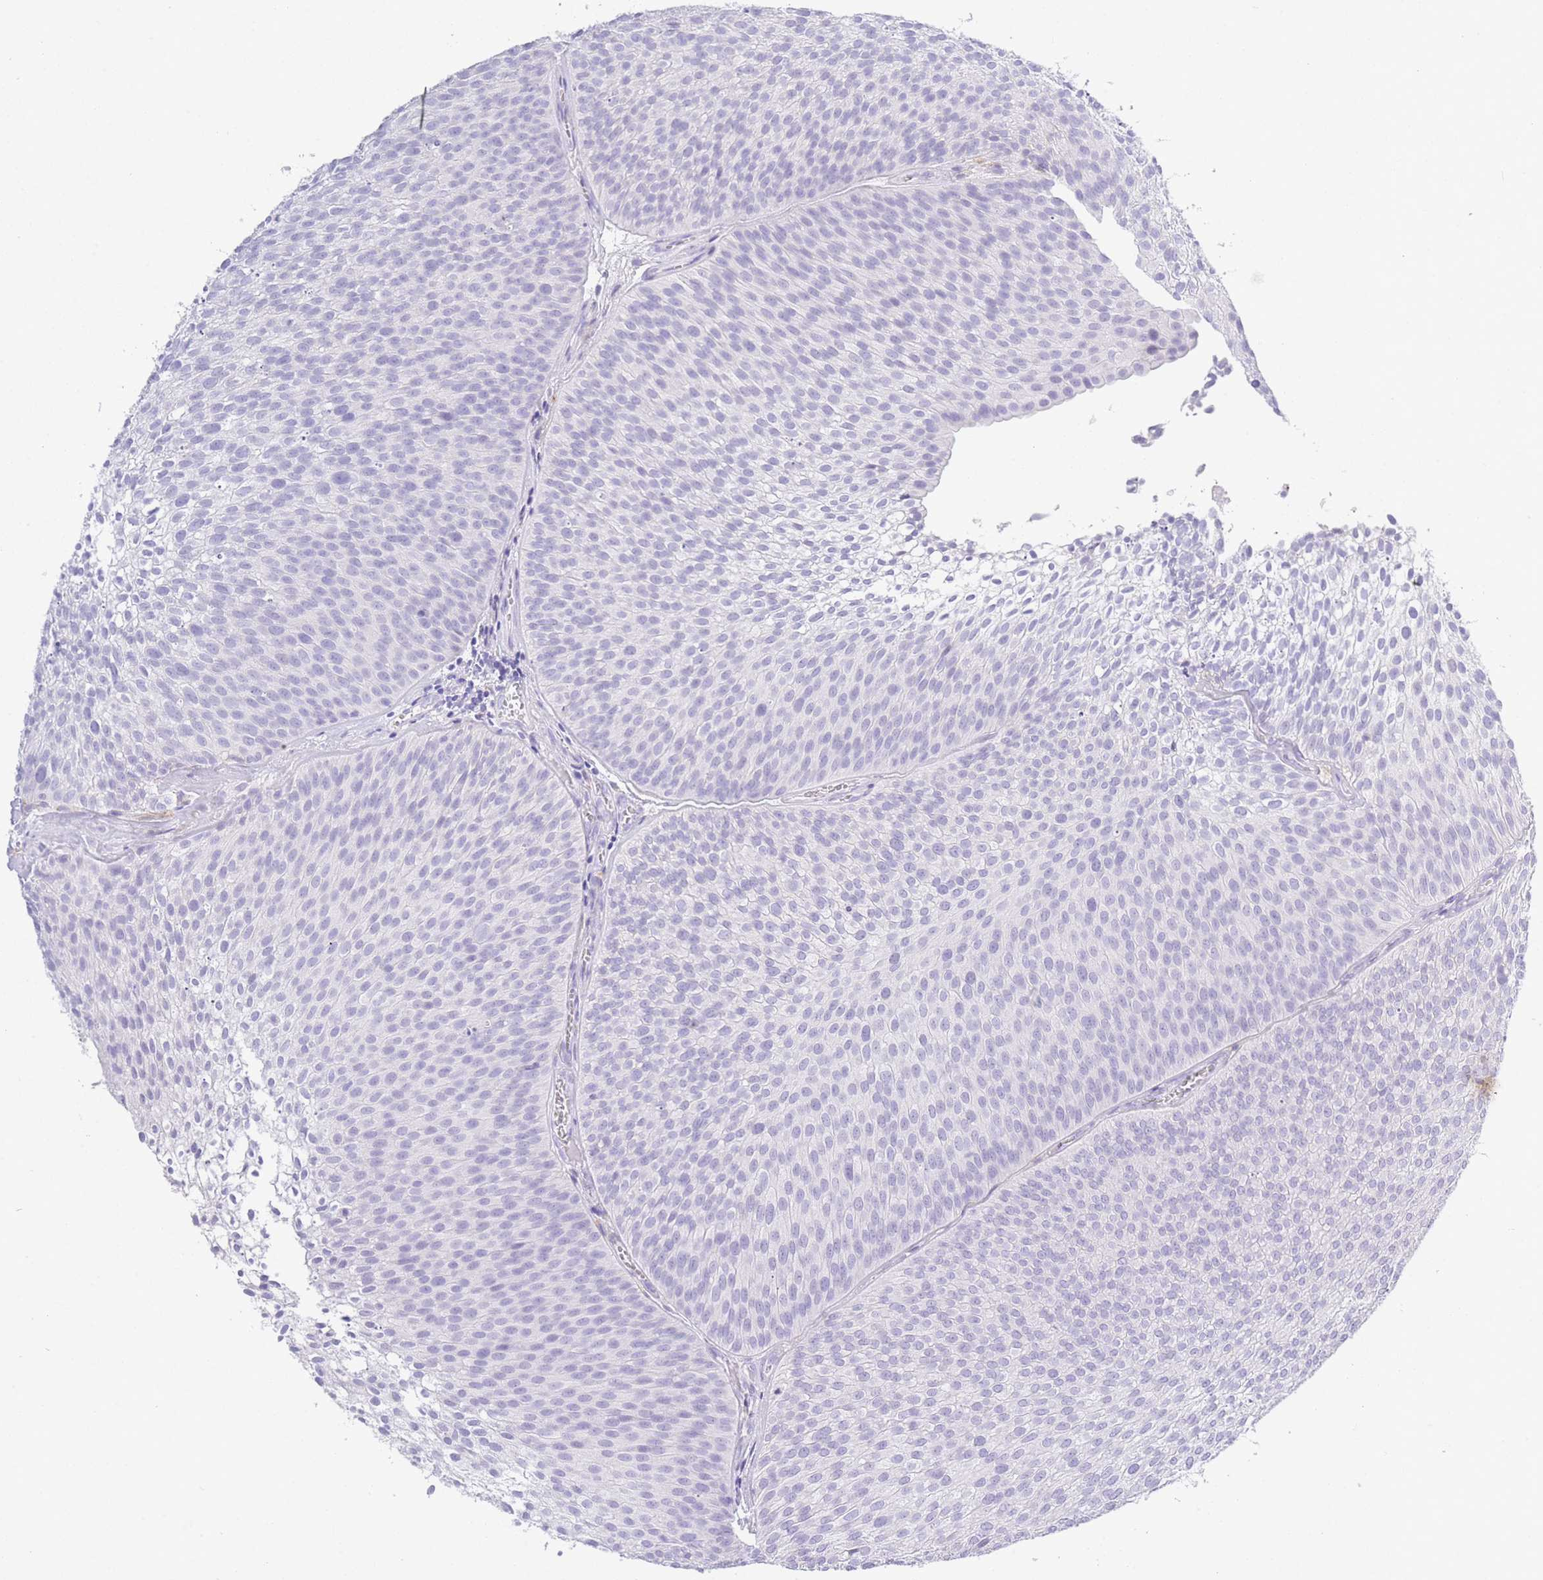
{"staining": {"intensity": "negative", "quantity": "none", "location": "none"}, "tissue": "urothelial cancer", "cell_type": "Tumor cells", "image_type": "cancer", "snomed": [{"axis": "morphology", "description": "Urothelial carcinoma, Low grade"}, {"axis": "topography", "description": "Urinary bladder"}], "caption": "This is an immunohistochemistry (IHC) photomicrograph of human urothelial cancer. There is no staining in tumor cells.", "gene": "RHO", "patient": {"sex": "male", "age": 91}}